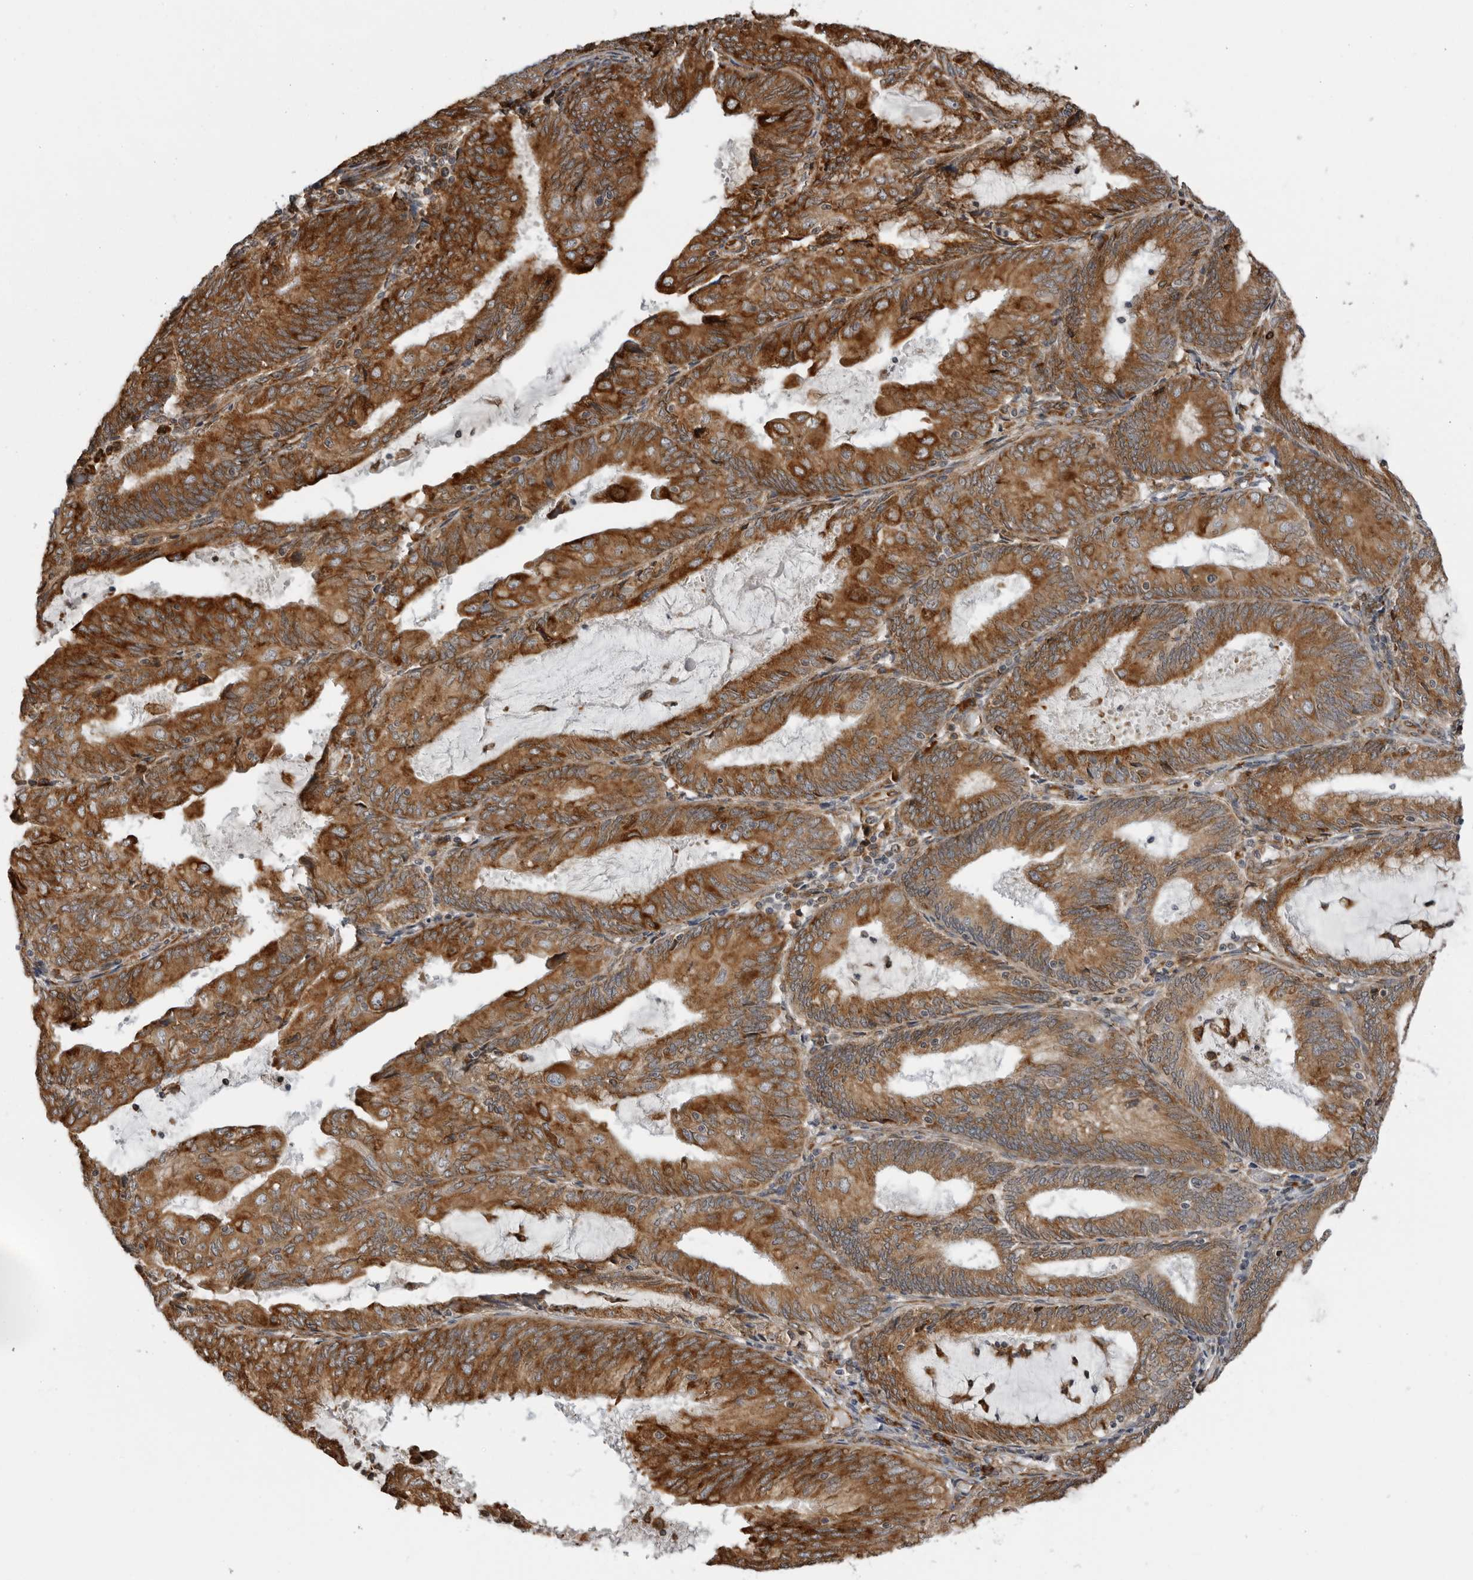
{"staining": {"intensity": "strong", "quantity": ">75%", "location": "cytoplasmic/membranous"}, "tissue": "endometrial cancer", "cell_type": "Tumor cells", "image_type": "cancer", "snomed": [{"axis": "morphology", "description": "Adenocarcinoma, NOS"}, {"axis": "topography", "description": "Endometrium"}], "caption": "Human endometrial cancer stained for a protein (brown) reveals strong cytoplasmic/membranous positive staining in about >75% of tumor cells.", "gene": "ALPK2", "patient": {"sex": "female", "age": 81}}